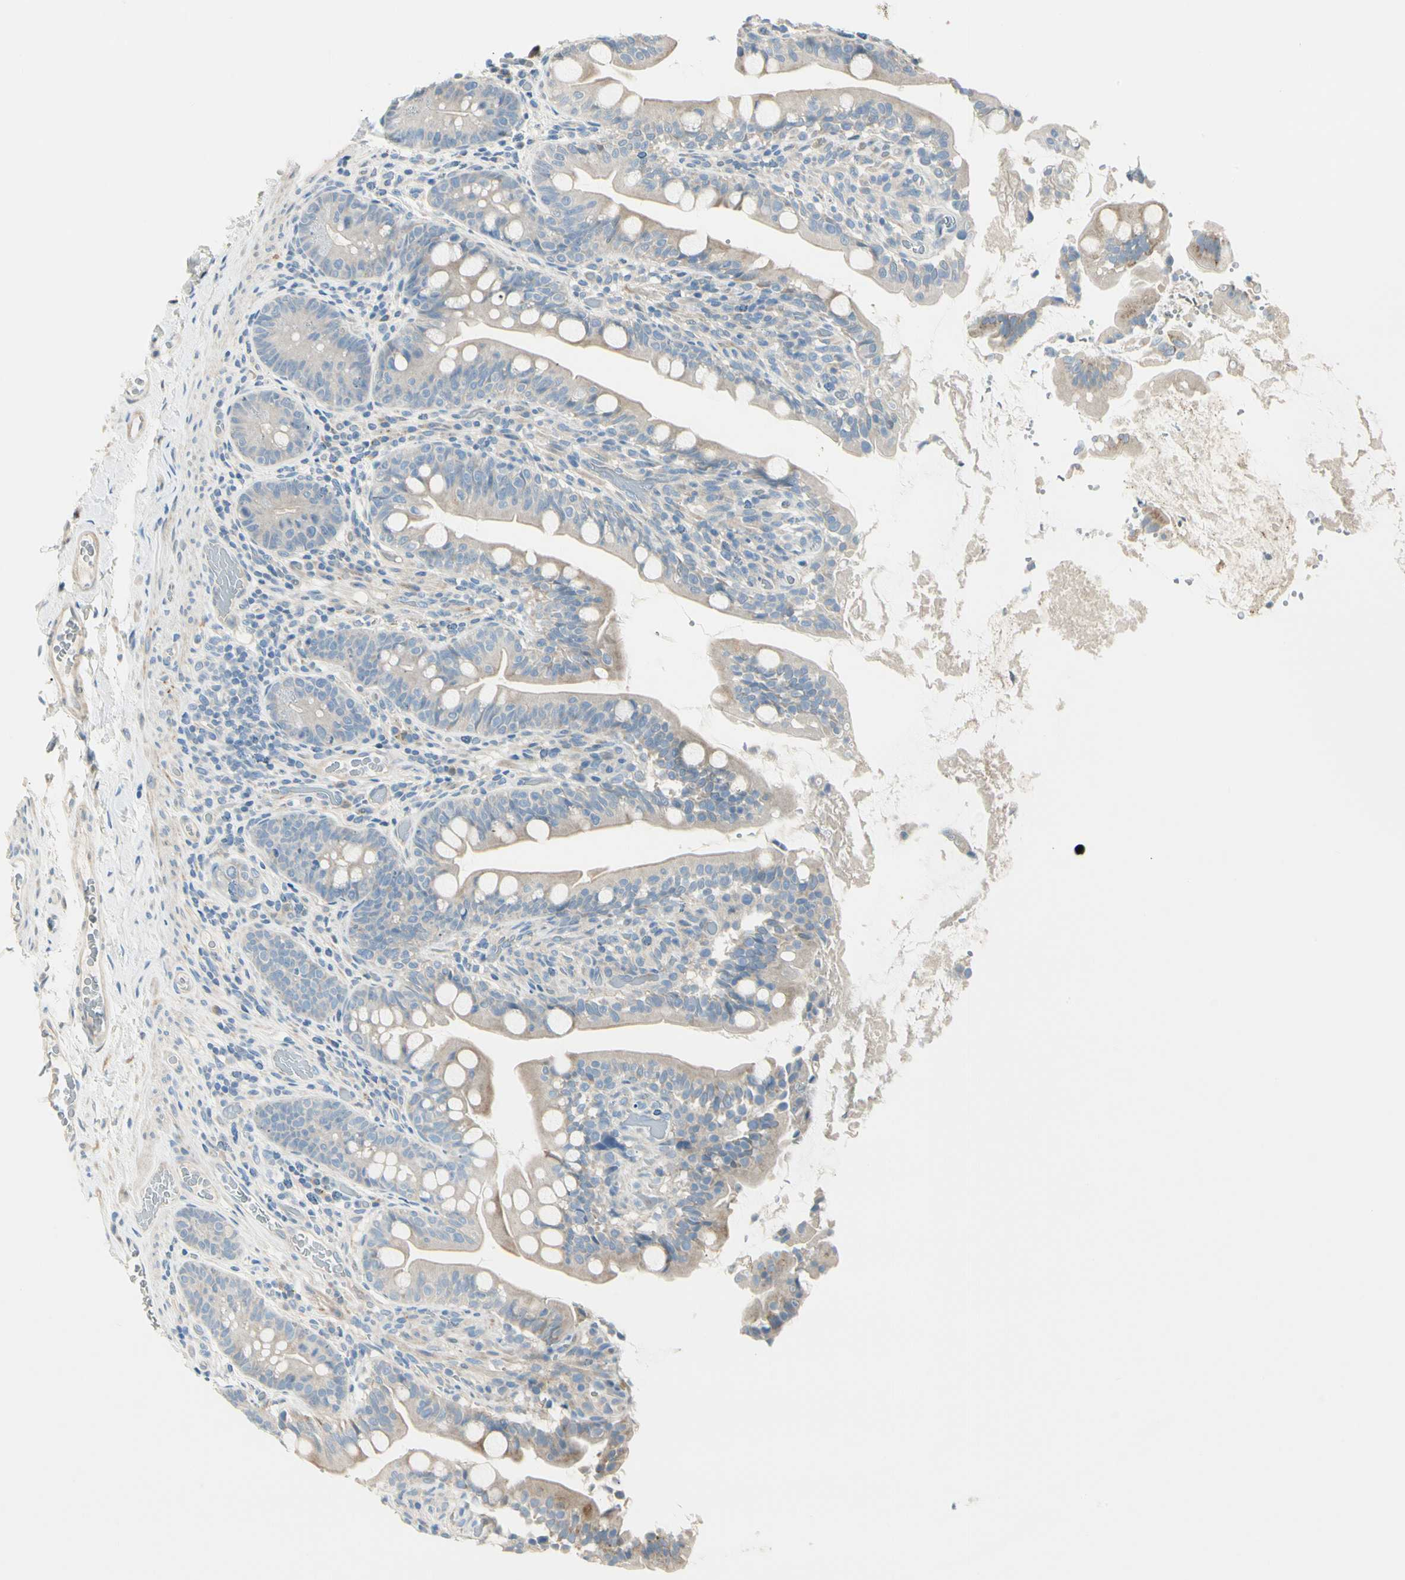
{"staining": {"intensity": "weak", "quantity": "25%-75%", "location": "cytoplasmic/membranous"}, "tissue": "small intestine", "cell_type": "Glandular cells", "image_type": "normal", "snomed": [{"axis": "morphology", "description": "Normal tissue, NOS"}, {"axis": "topography", "description": "Small intestine"}], "caption": "This is an image of immunohistochemistry staining of benign small intestine, which shows weak staining in the cytoplasmic/membranous of glandular cells.", "gene": "ADGRA3", "patient": {"sex": "female", "age": 56}}